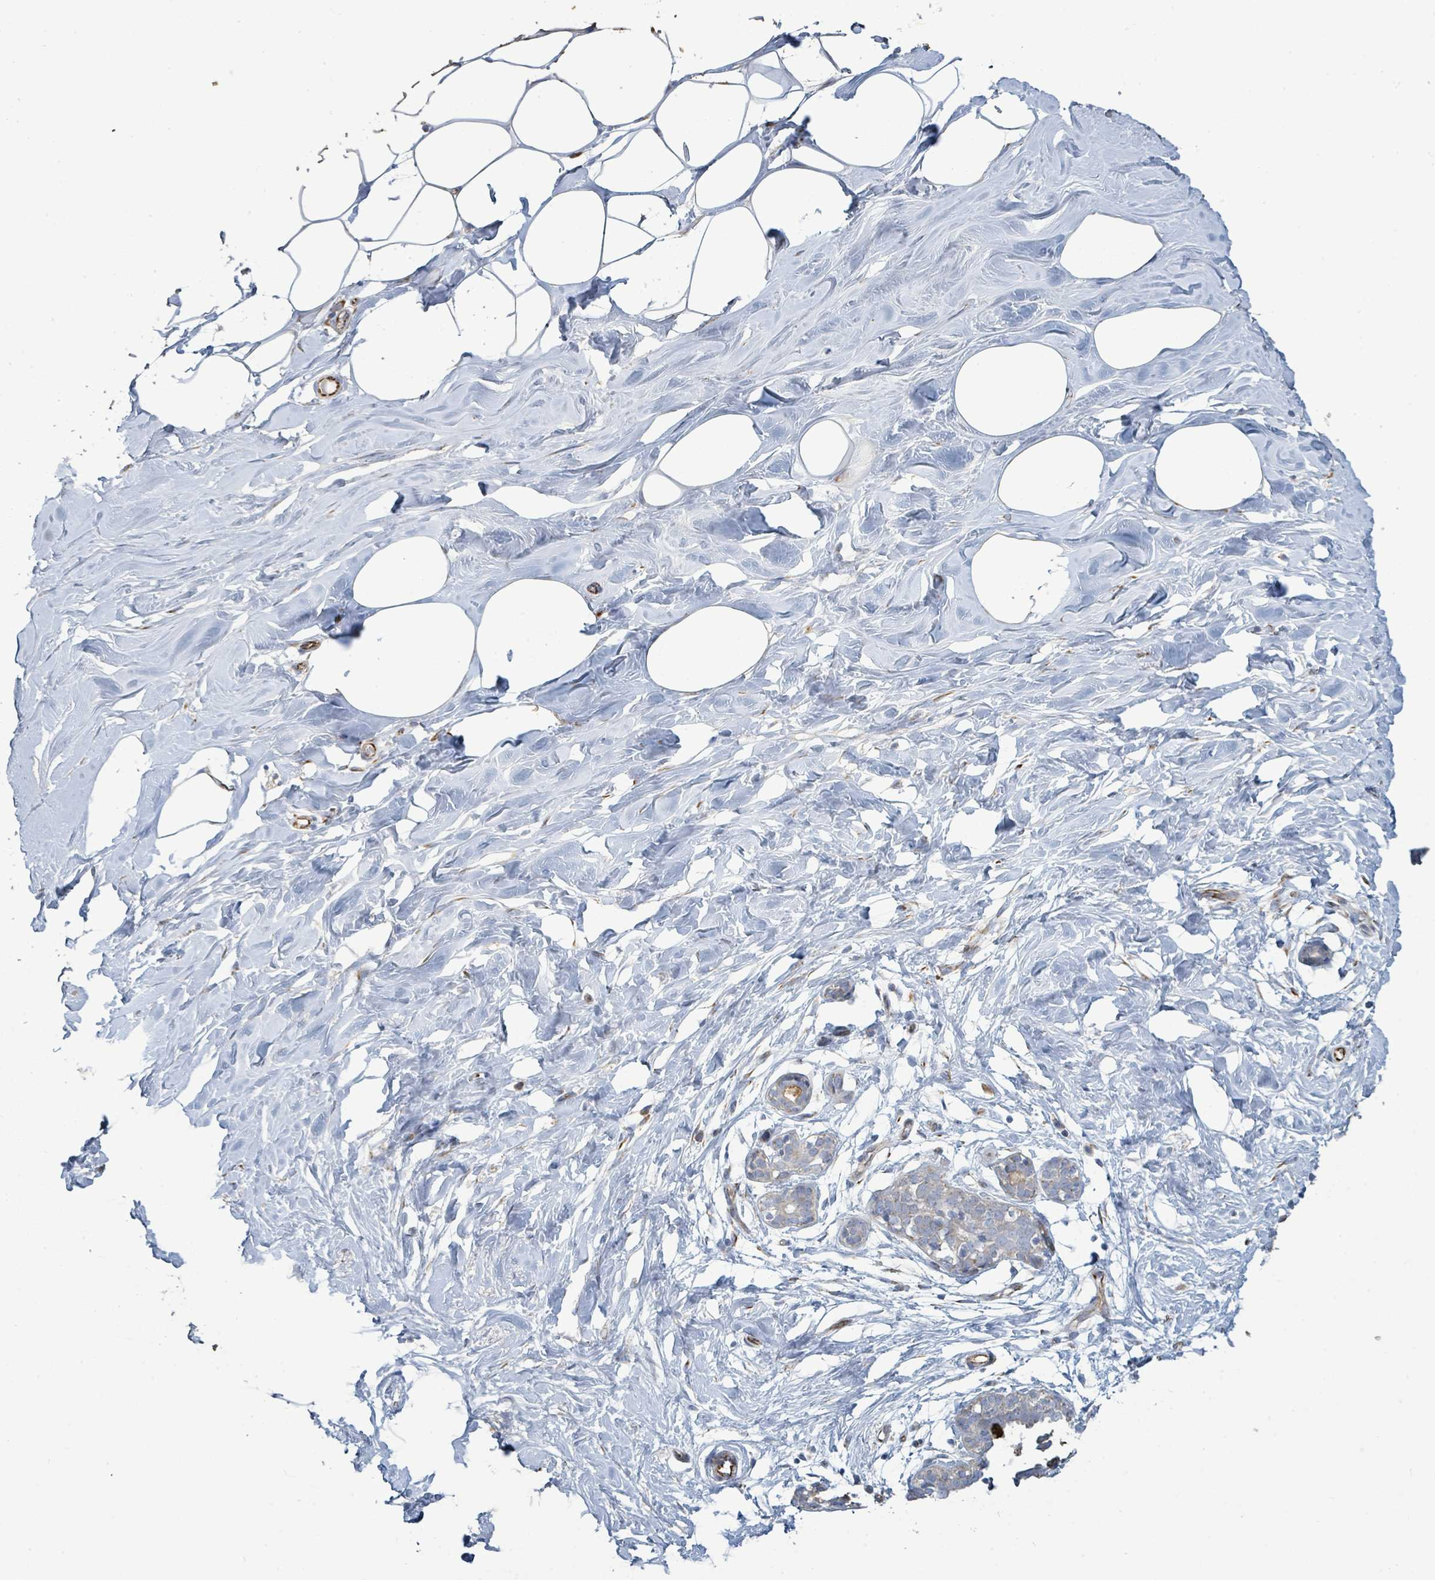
{"staining": {"intensity": "negative", "quantity": "none", "location": "none"}, "tissue": "breast", "cell_type": "Adipocytes", "image_type": "normal", "snomed": [{"axis": "morphology", "description": "Normal tissue, NOS"}, {"axis": "topography", "description": "Breast"}], "caption": "Benign breast was stained to show a protein in brown. There is no significant expression in adipocytes. (Brightfield microscopy of DAB (3,3'-diaminobenzidine) immunohistochemistry (IHC) at high magnification).", "gene": "ALG12", "patient": {"sex": "female", "age": 27}}